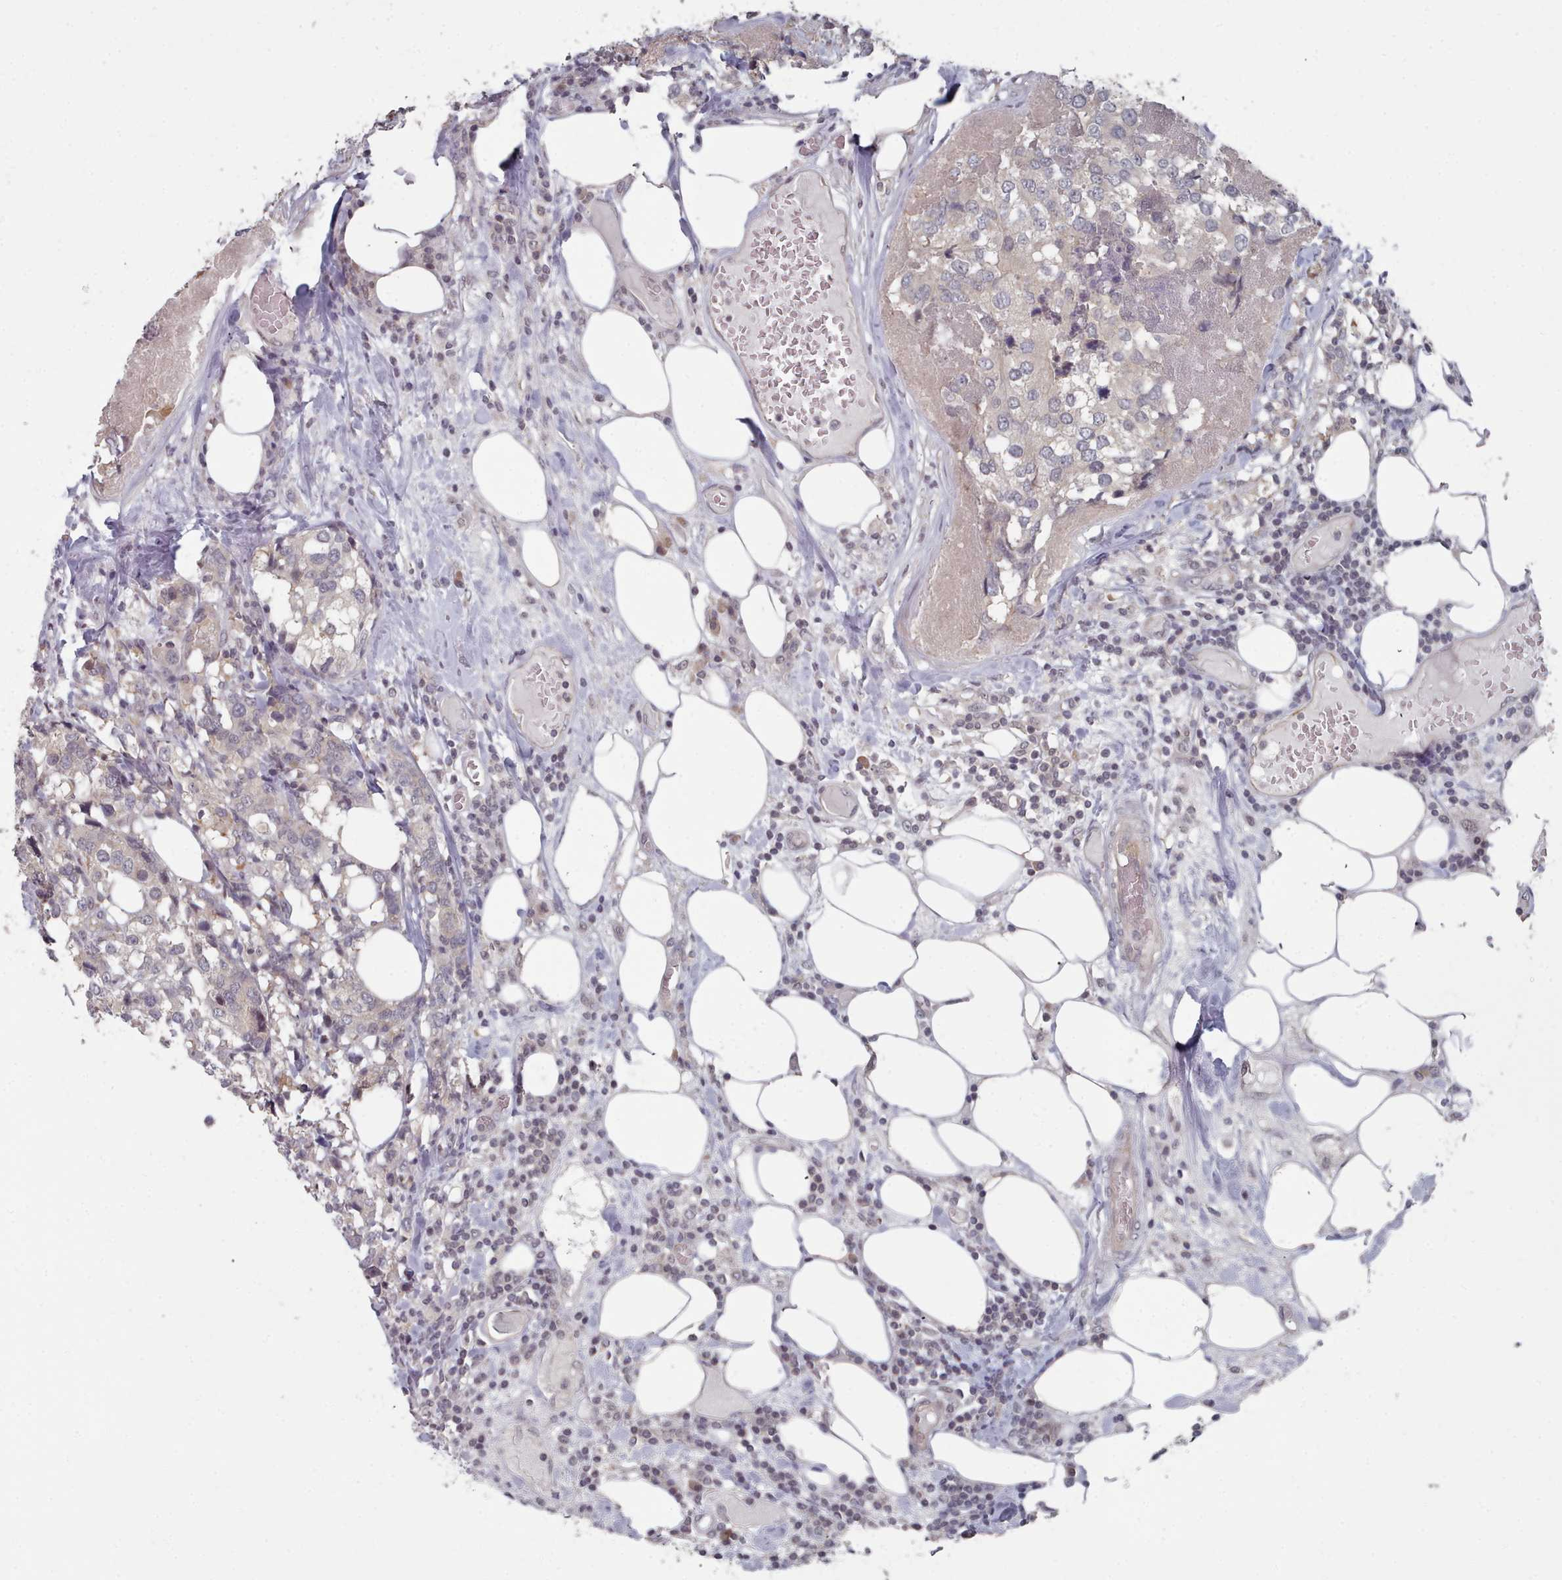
{"staining": {"intensity": "negative", "quantity": "none", "location": "none"}, "tissue": "breast cancer", "cell_type": "Tumor cells", "image_type": "cancer", "snomed": [{"axis": "morphology", "description": "Lobular carcinoma"}, {"axis": "topography", "description": "Breast"}], "caption": "Immunohistochemical staining of breast lobular carcinoma reveals no significant expression in tumor cells.", "gene": "HYAL3", "patient": {"sex": "female", "age": 59}}